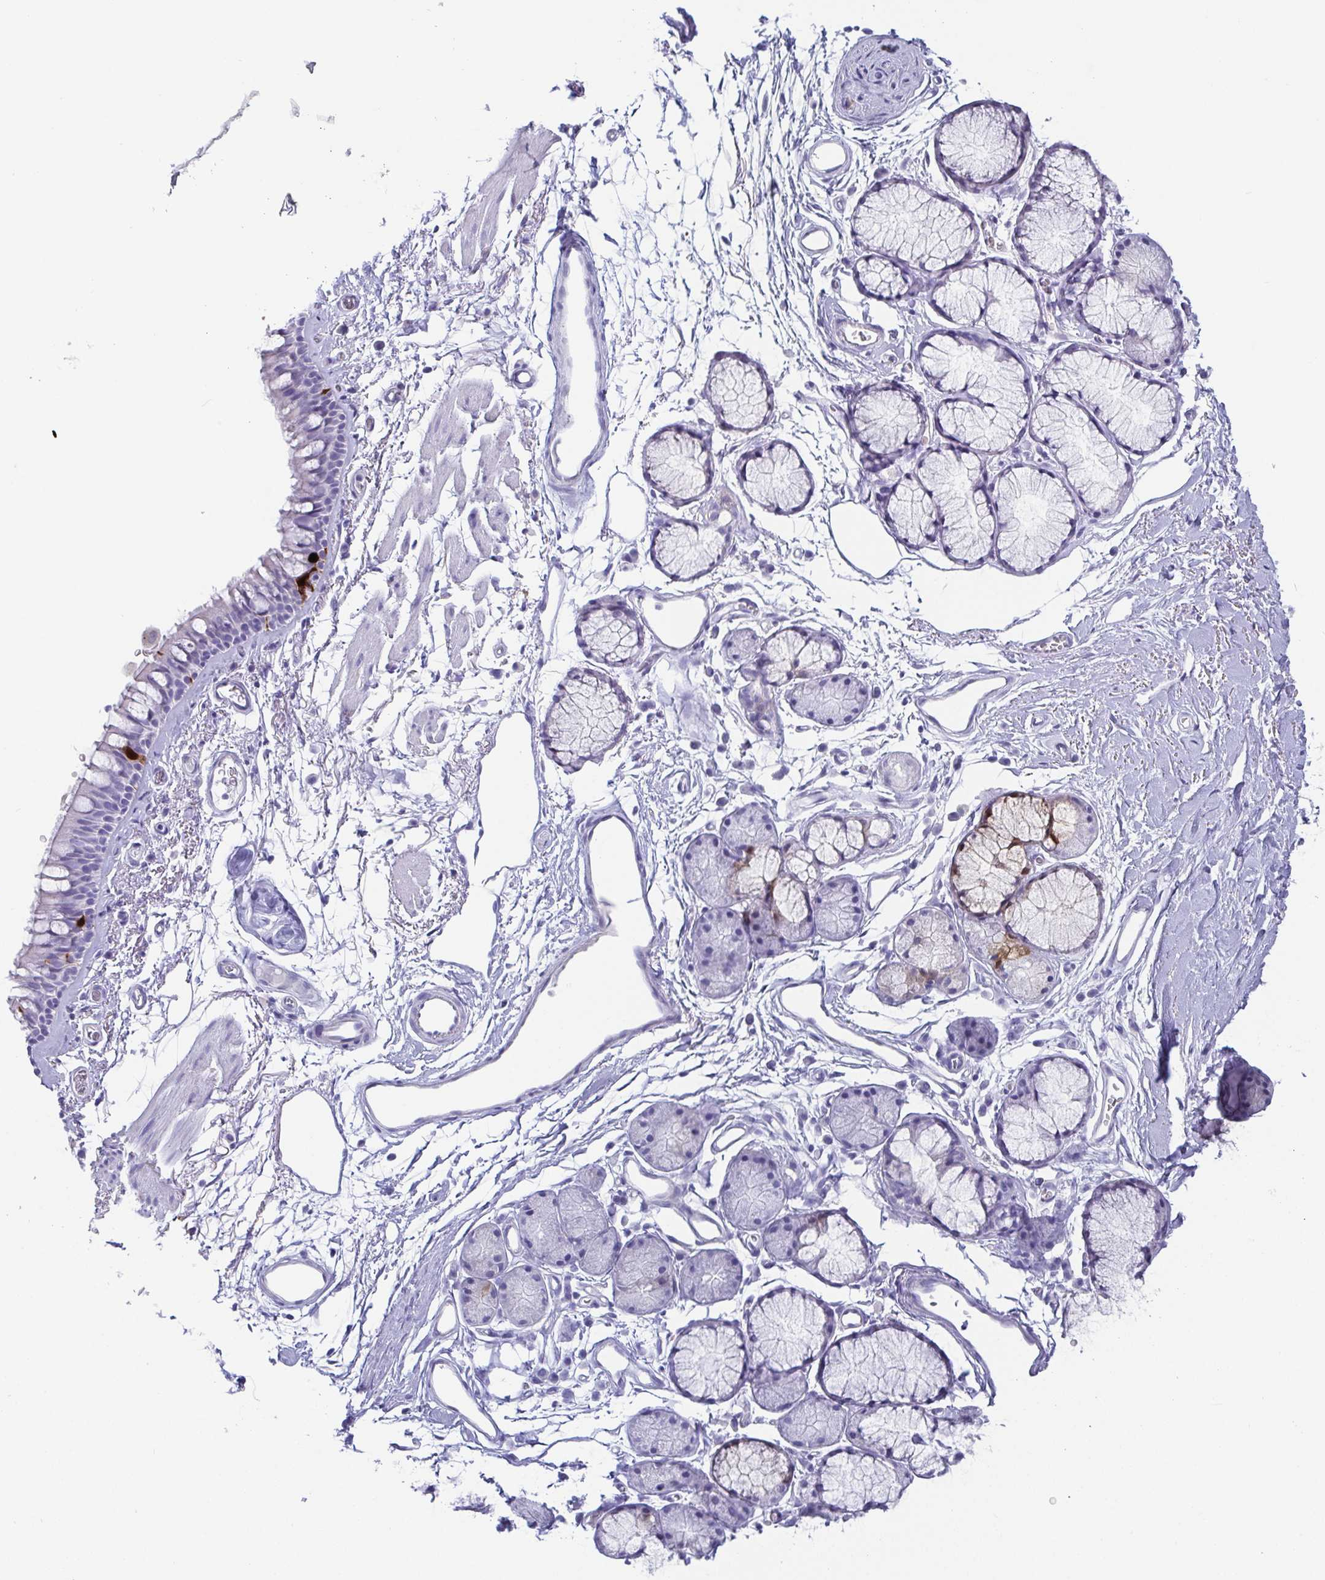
{"staining": {"intensity": "strong", "quantity": "<25%", "location": "cytoplasmic/membranous,nuclear"}, "tissue": "bronchus", "cell_type": "Respiratory epithelial cells", "image_type": "normal", "snomed": [{"axis": "morphology", "description": "Normal tissue, NOS"}, {"axis": "topography", "description": "Cartilage tissue"}, {"axis": "topography", "description": "Bronchus"}], "caption": "Protein staining of unremarkable bronchus exhibits strong cytoplasmic/membranous,nuclear positivity in approximately <25% of respiratory epithelial cells. (IHC, brightfield microscopy, high magnification).", "gene": "SCGN", "patient": {"sex": "female", "age": 79}}